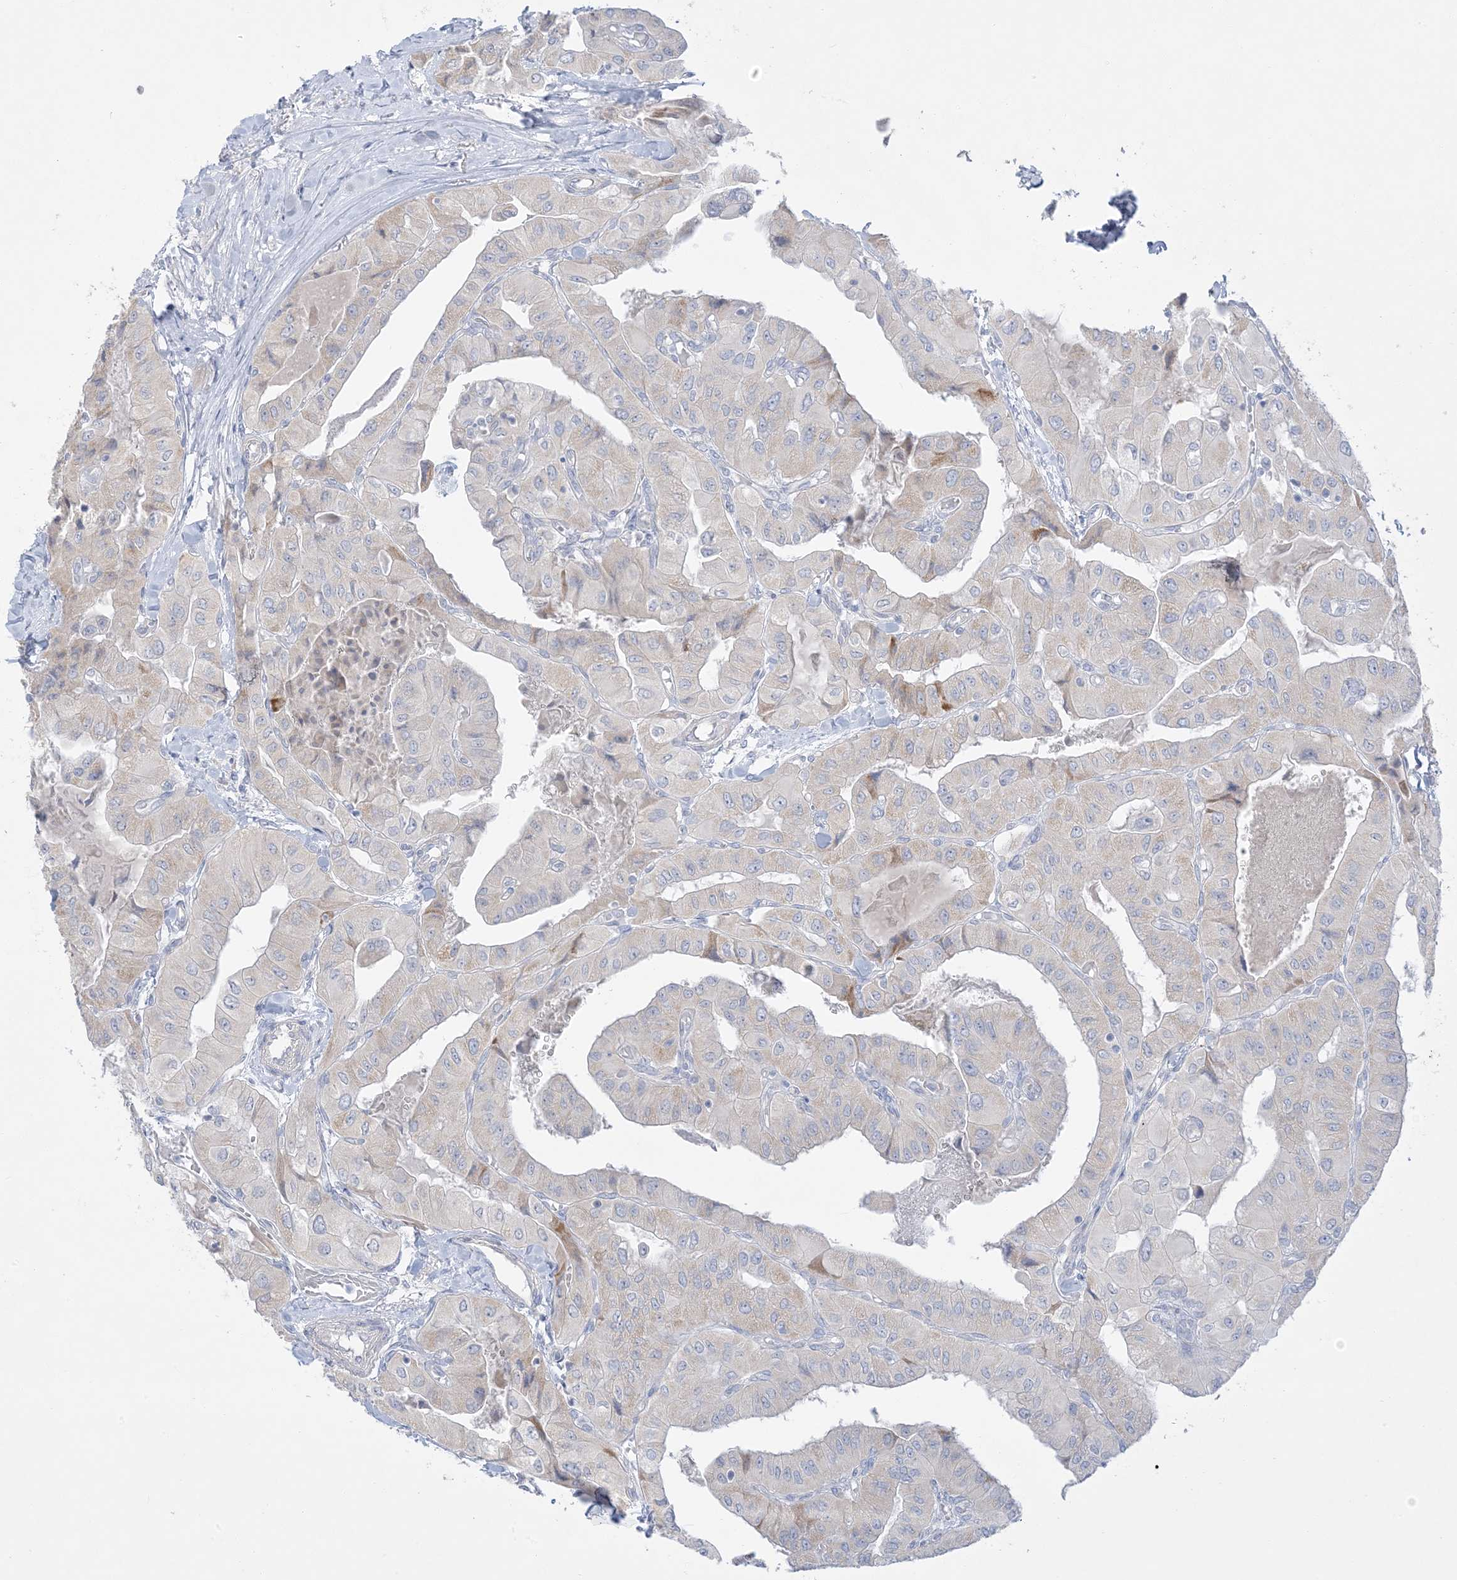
{"staining": {"intensity": "negative", "quantity": "none", "location": "none"}, "tissue": "thyroid cancer", "cell_type": "Tumor cells", "image_type": "cancer", "snomed": [{"axis": "morphology", "description": "Papillary adenocarcinoma, NOS"}, {"axis": "topography", "description": "Thyroid gland"}], "caption": "DAB immunohistochemical staining of thyroid cancer (papillary adenocarcinoma) reveals no significant expression in tumor cells.", "gene": "FAM184A", "patient": {"sex": "female", "age": 59}}